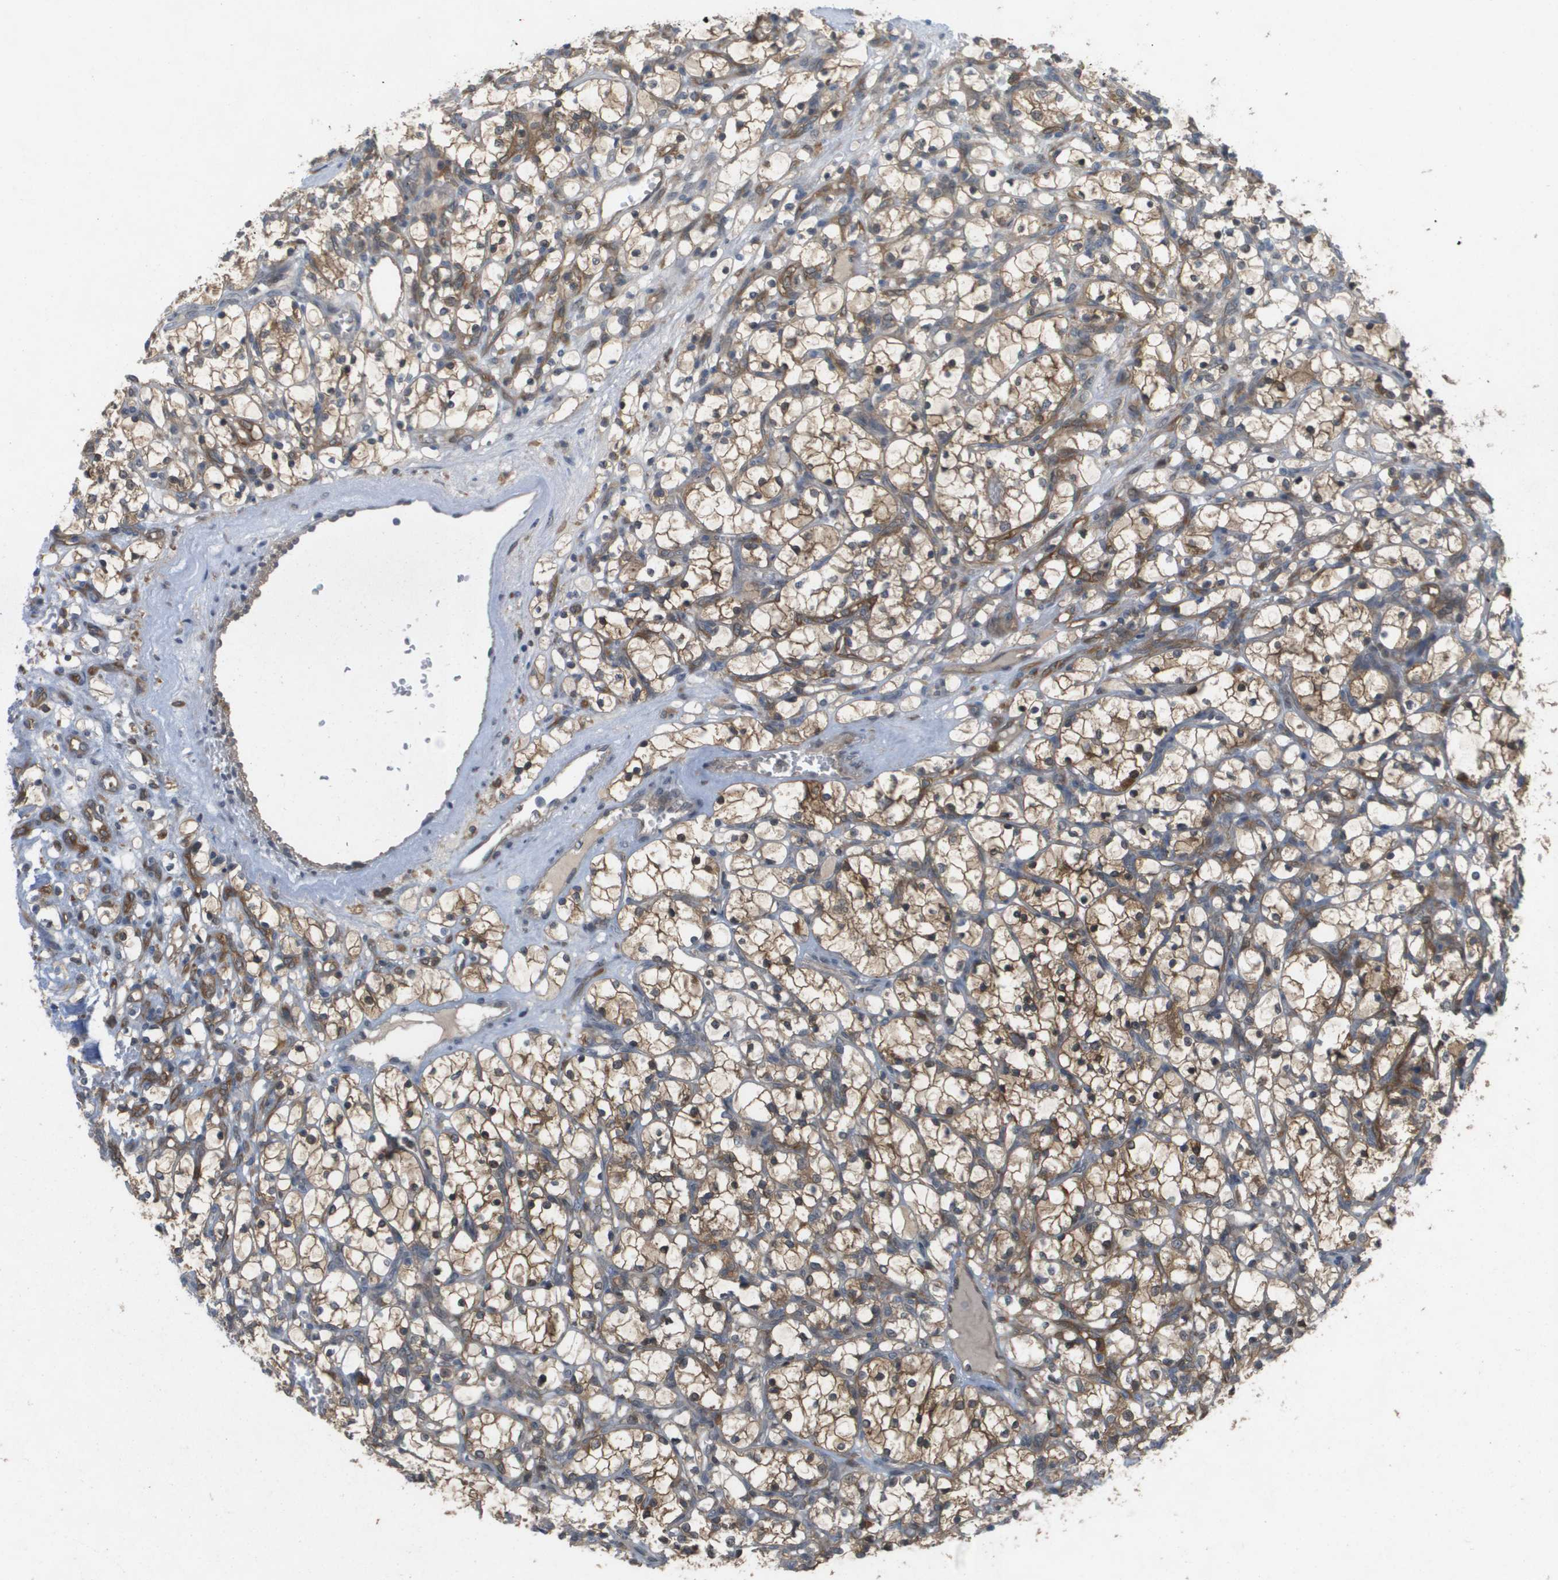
{"staining": {"intensity": "moderate", "quantity": ">75%", "location": "cytoplasmic/membranous,nuclear"}, "tissue": "renal cancer", "cell_type": "Tumor cells", "image_type": "cancer", "snomed": [{"axis": "morphology", "description": "Adenocarcinoma, NOS"}, {"axis": "topography", "description": "Kidney"}], "caption": "IHC (DAB) staining of adenocarcinoma (renal) shows moderate cytoplasmic/membranous and nuclear protein positivity in approximately >75% of tumor cells.", "gene": "PALD1", "patient": {"sex": "female", "age": 69}}